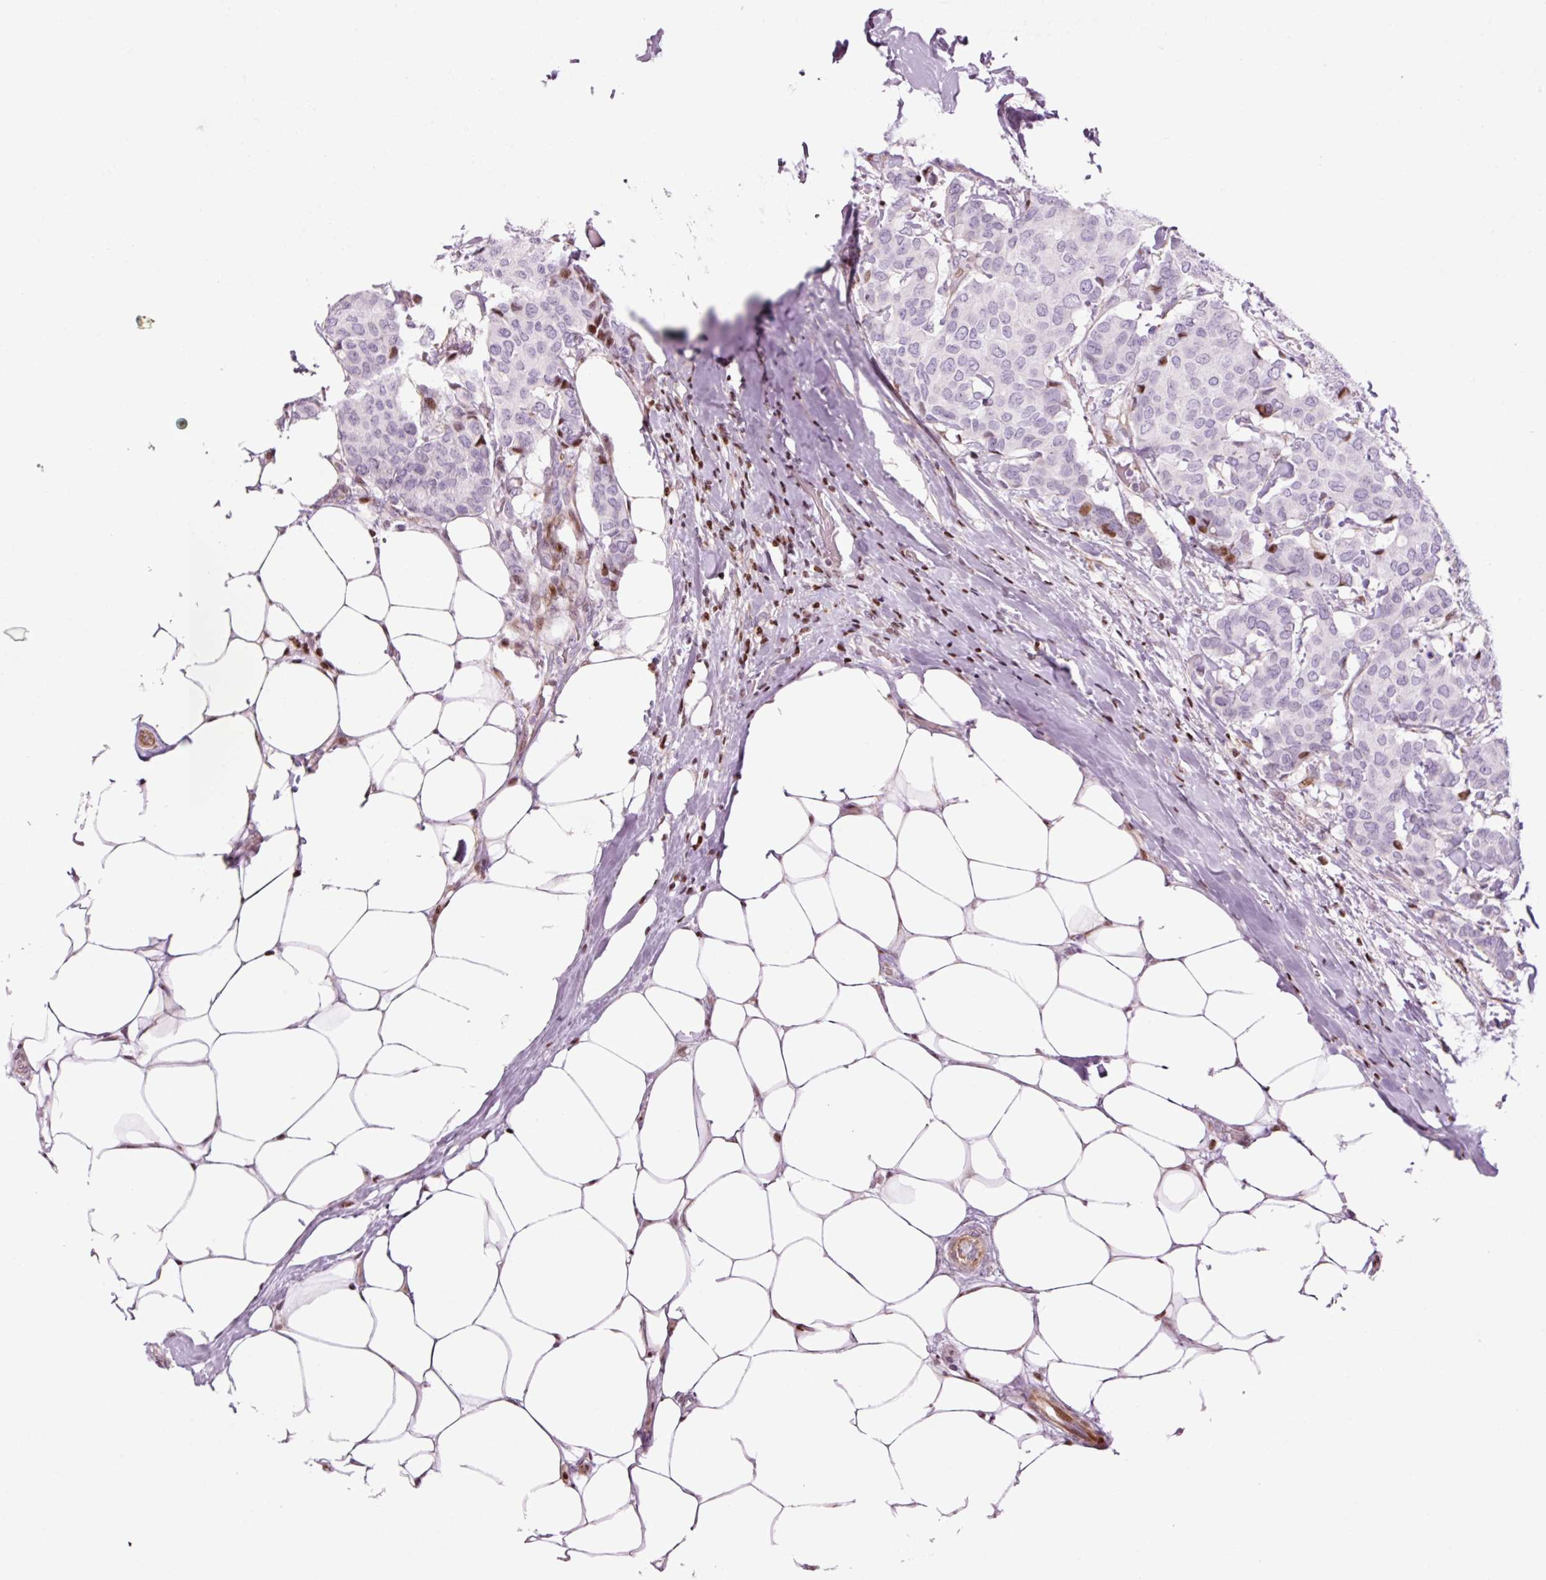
{"staining": {"intensity": "moderate", "quantity": "<25%", "location": "nuclear"}, "tissue": "breast cancer", "cell_type": "Tumor cells", "image_type": "cancer", "snomed": [{"axis": "morphology", "description": "Duct carcinoma"}, {"axis": "topography", "description": "Breast"}], "caption": "Breast cancer (invasive ductal carcinoma) stained for a protein (brown) shows moderate nuclear positive staining in approximately <25% of tumor cells.", "gene": "ANKRD20A1", "patient": {"sex": "female", "age": 75}}